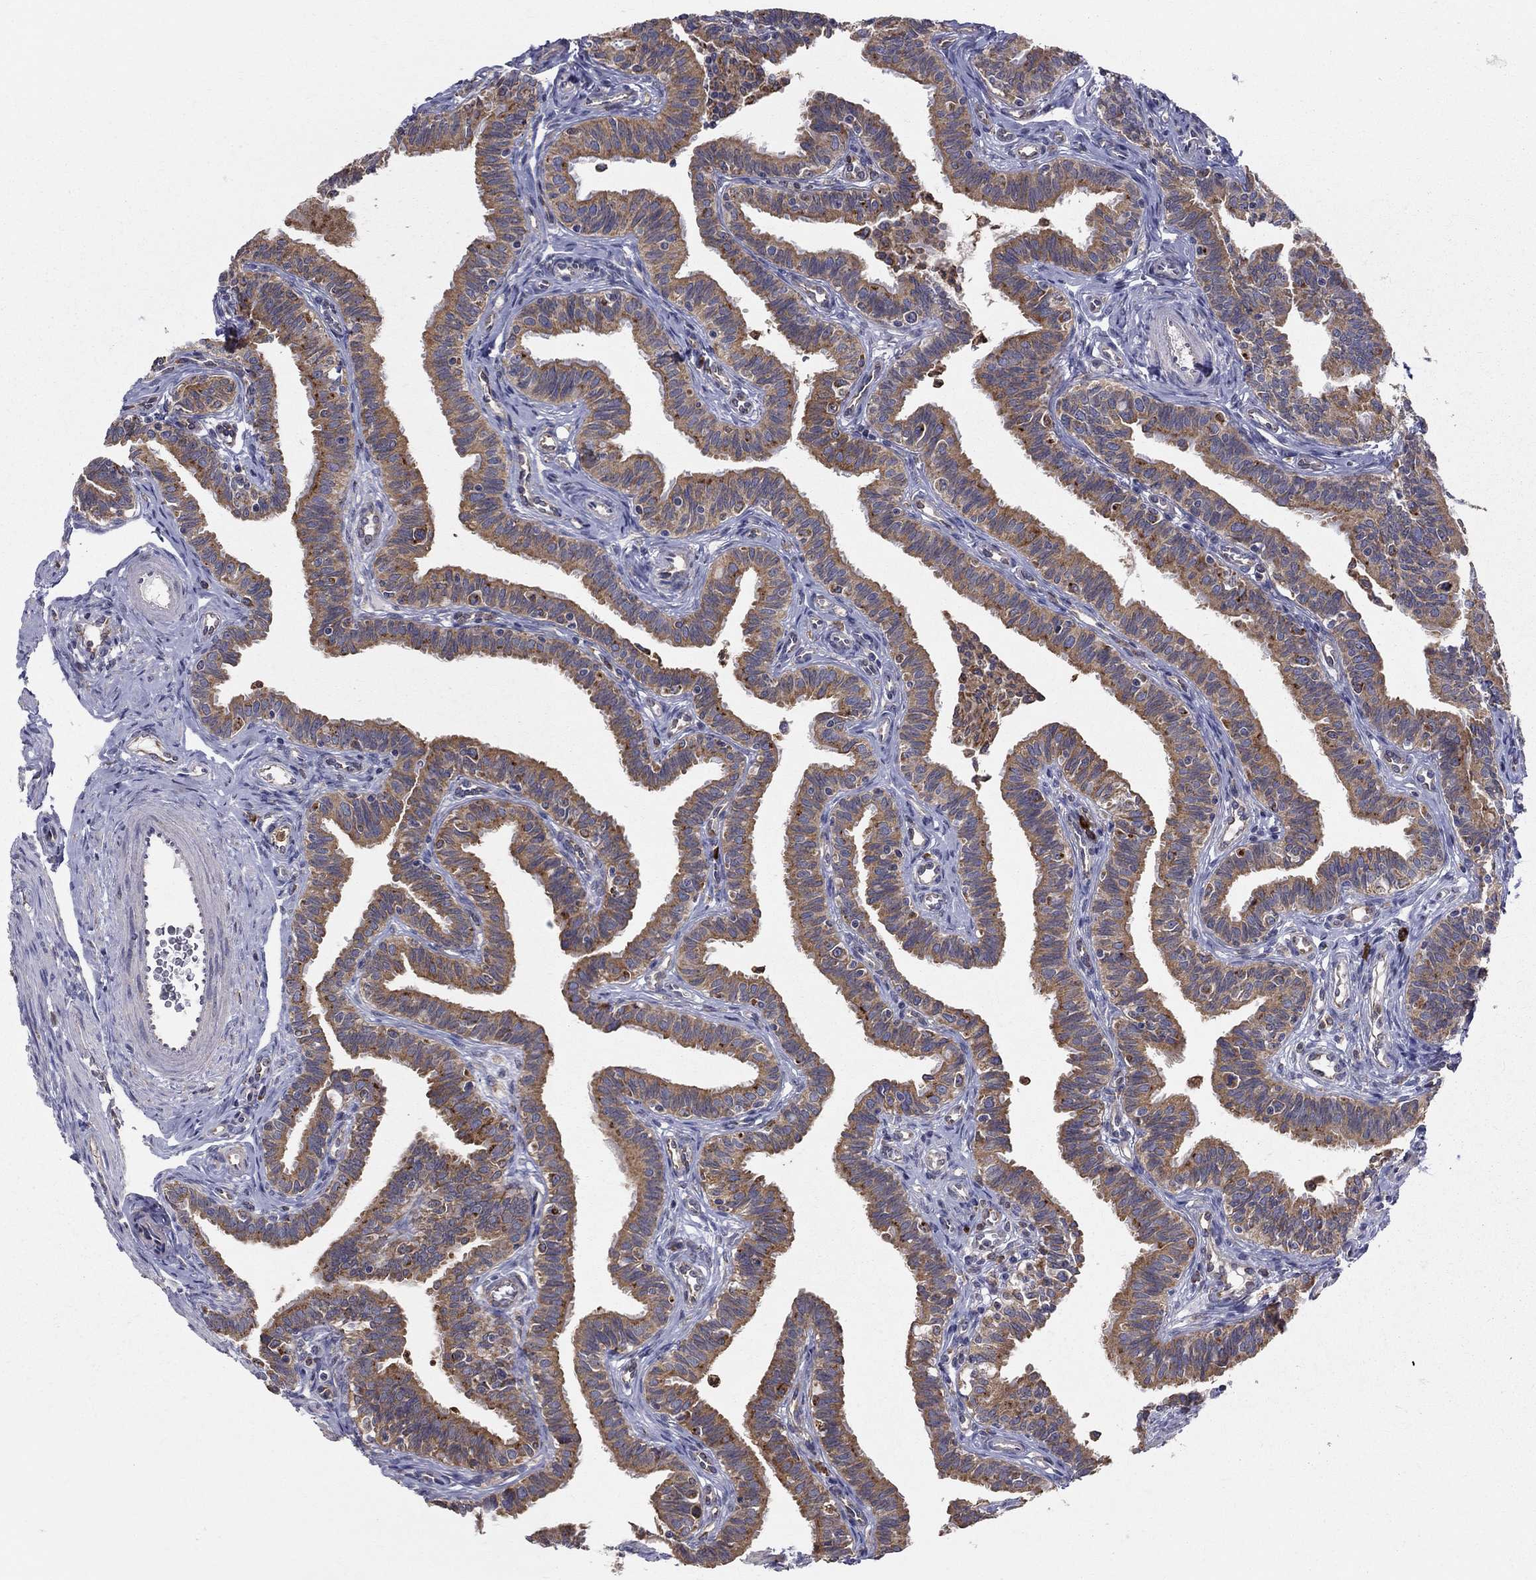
{"staining": {"intensity": "moderate", "quantity": ">75%", "location": "cytoplasmic/membranous"}, "tissue": "fallopian tube", "cell_type": "Glandular cells", "image_type": "normal", "snomed": [{"axis": "morphology", "description": "Normal tissue, NOS"}, {"axis": "topography", "description": "Fallopian tube"}], "caption": "Immunohistochemical staining of normal human fallopian tube reveals medium levels of moderate cytoplasmic/membranous expression in about >75% of glandular cells.", "gene": "PRDX4", "patient": {"sex": "female", "age": 36}}